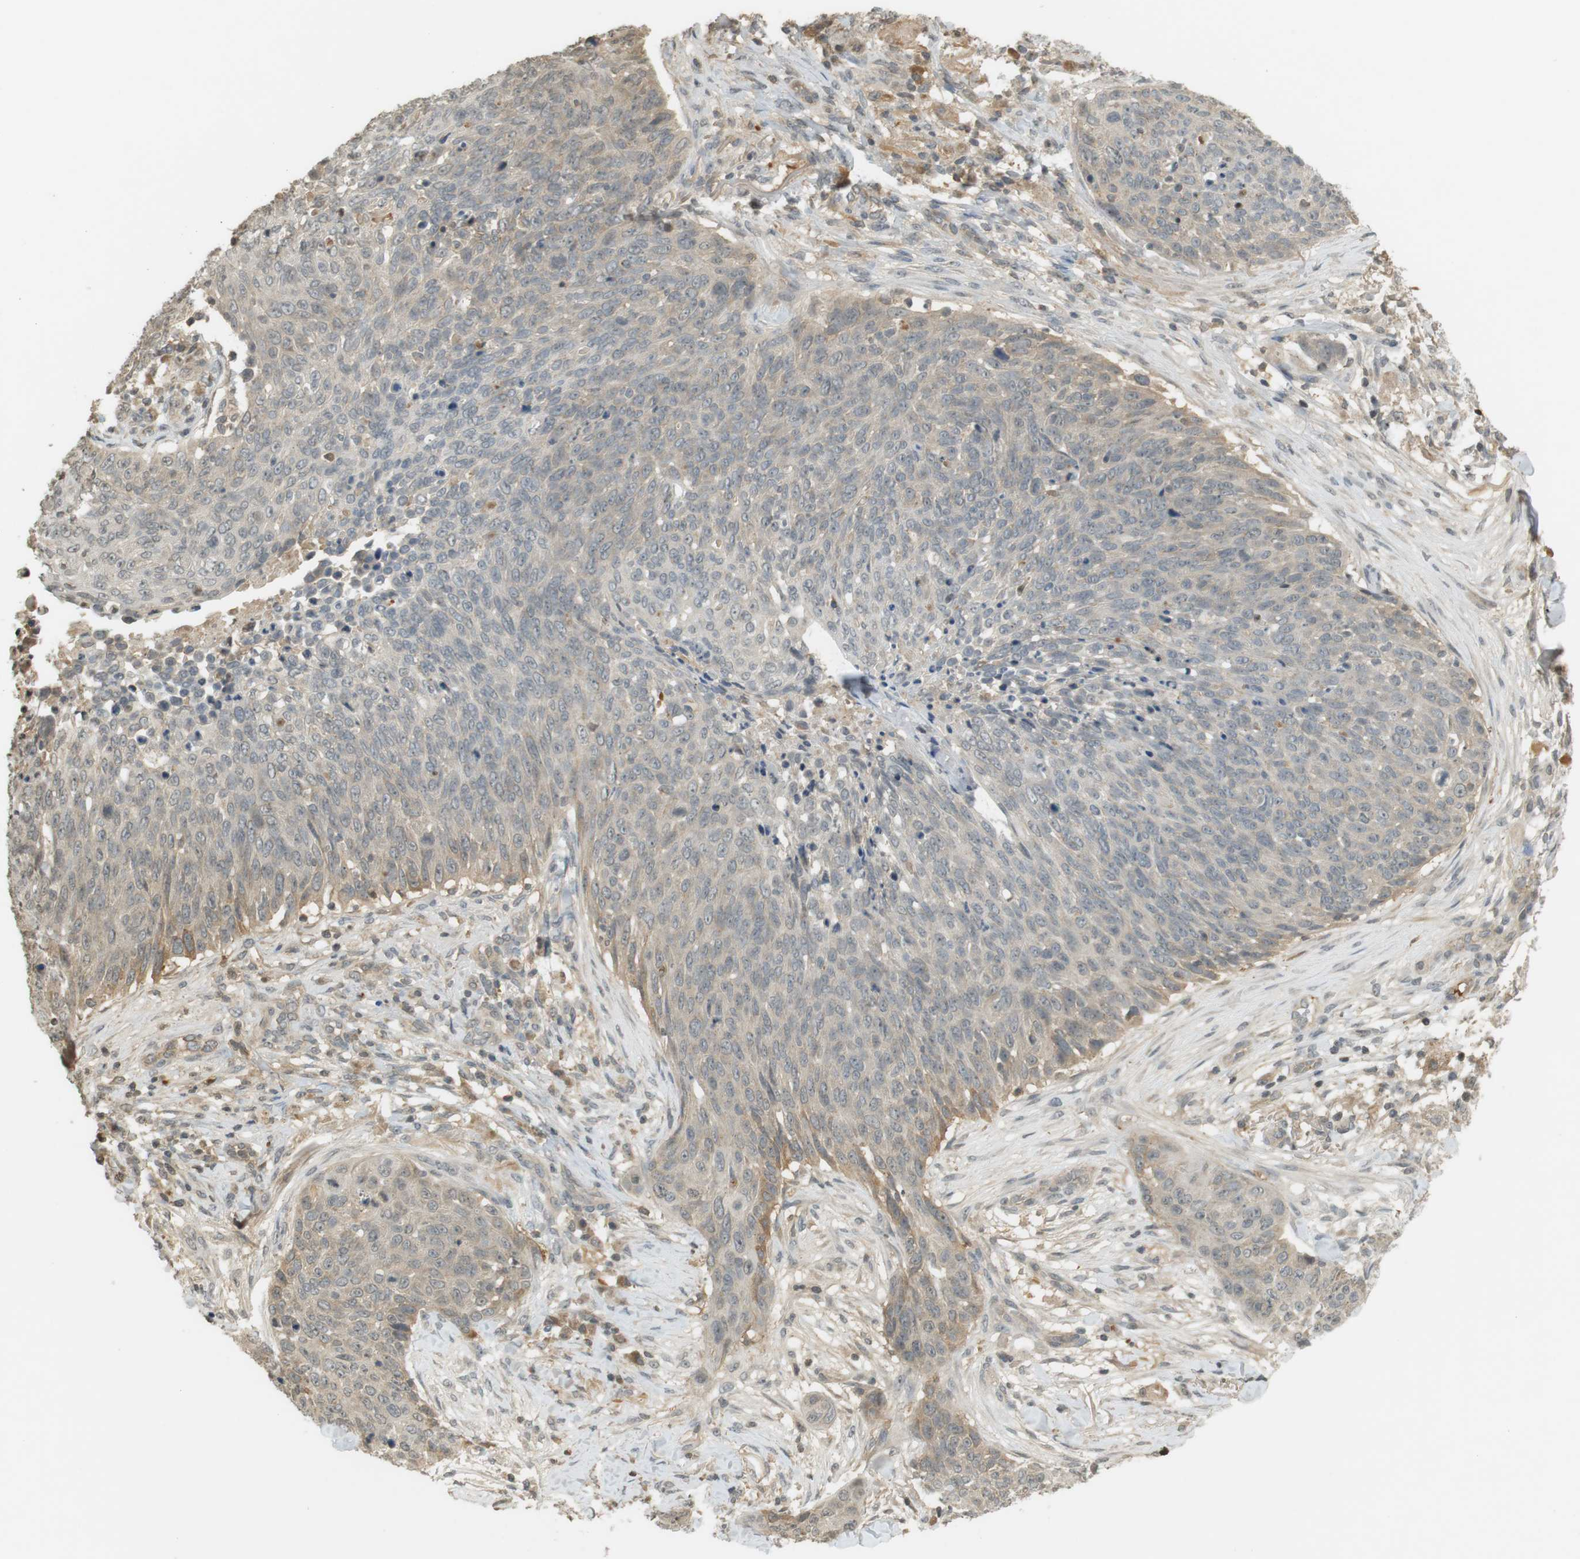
{"staining": {"intensity": "weak", "quantity": "25%-75%", "location": "cytoplasmic/membranous"}, "tissue": "skin cancer", "cell_type": "Tumor cells", "image_type": "cancer", "snomed": [{"axis": "morphology", "description": "Squamous cell carcinoma in situ, NOS"}, {"axis": "morphology", "description": "Squamous cell carcinoma, NOS"}, {"axis": "topography", "description": "Skin"}], "caption": "Immunohistochemical staining of skin cancer reveals weak cytoplasmic/membranous protein positivity in approximately 25%-75% of tumor cells.", "gene": "SRR", "patient": {"sex": "male", "age": 93}}